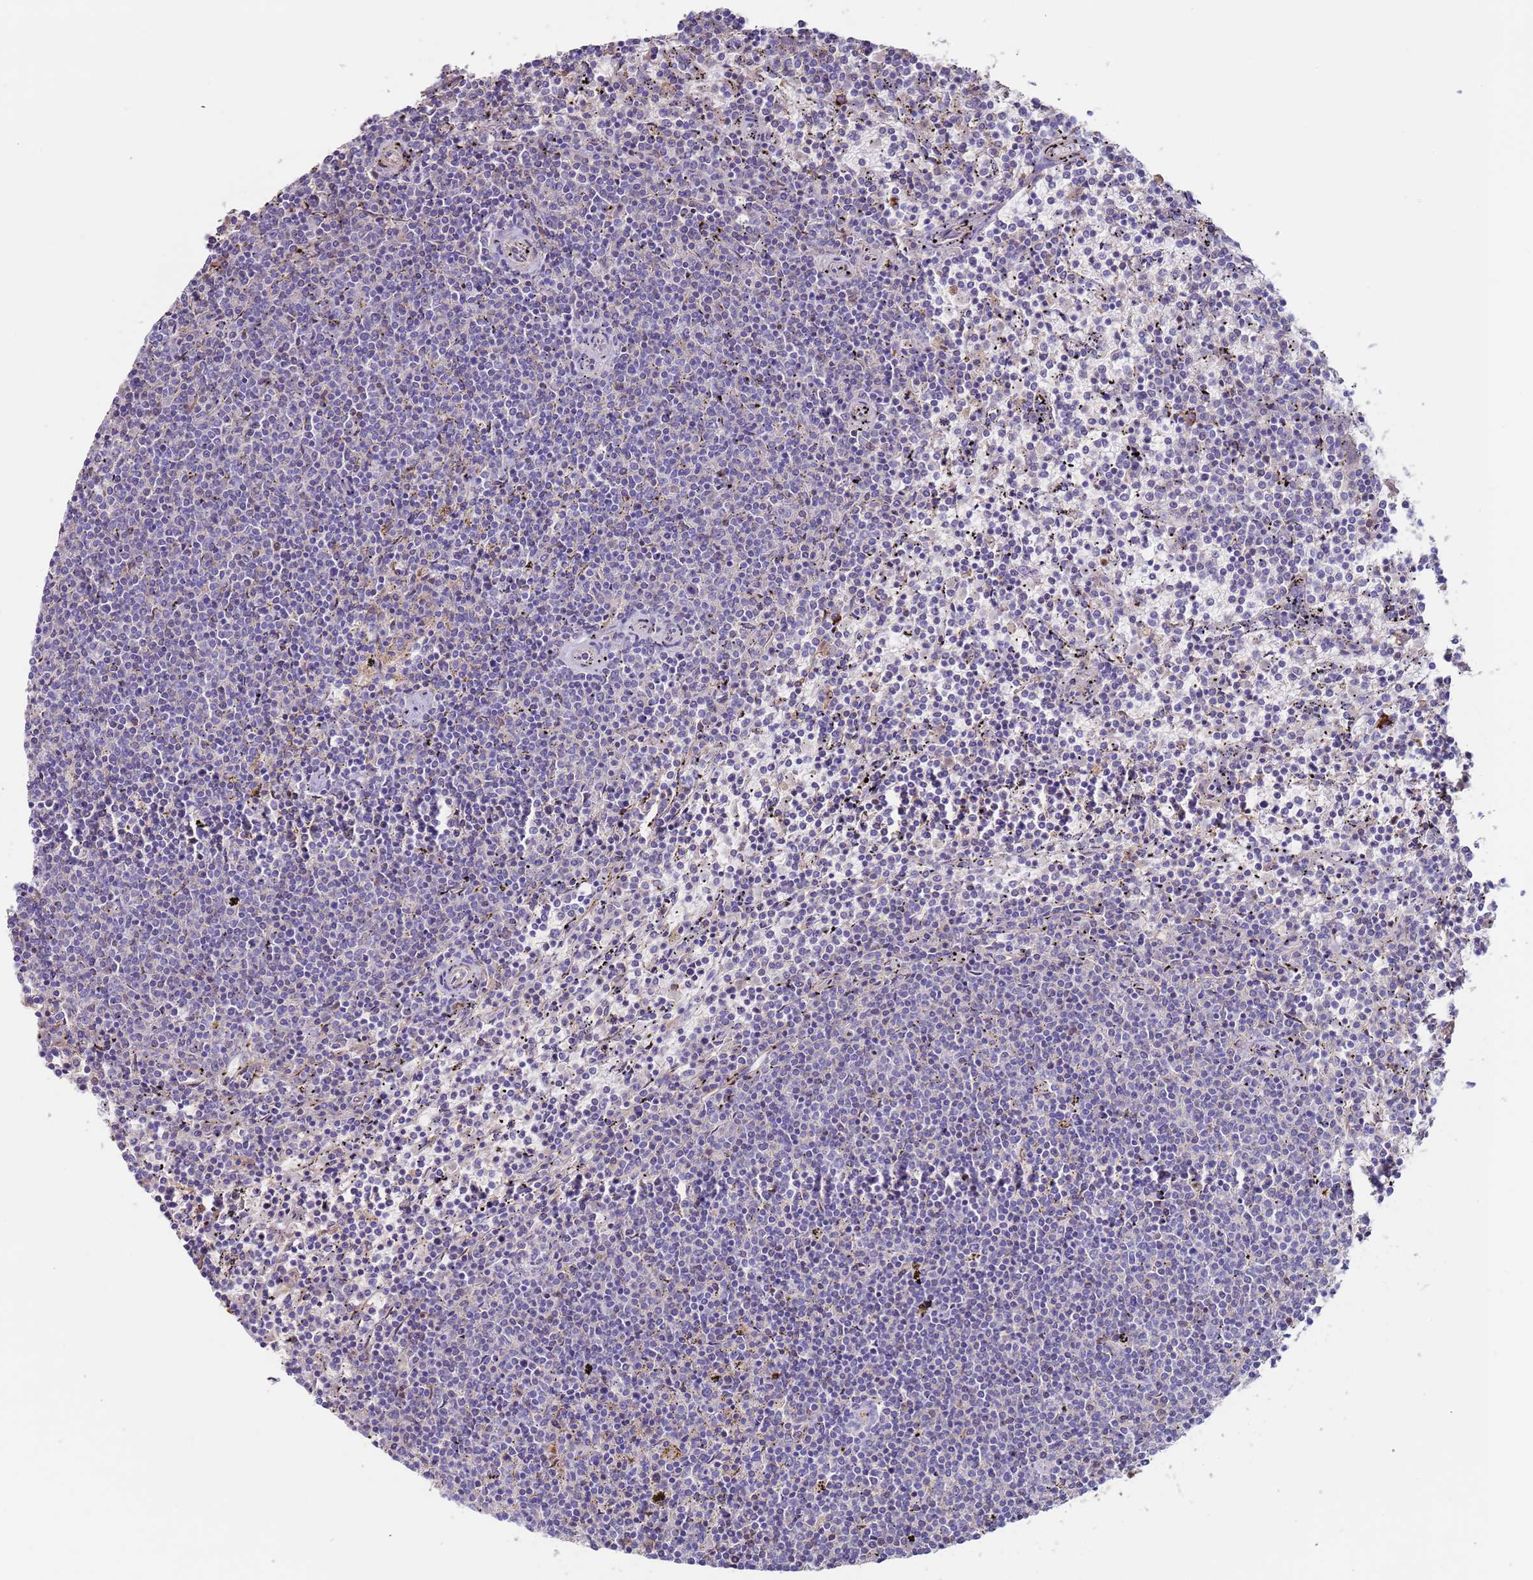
{"staining": {"intensity": "negative", "quantity": "none", "location": "none"}, "tissue": "lymphoma", "cell_type": "Tumor cells", "image_type": "cancer", "snomed": [{"axis": "morphology", "description": "Malignant lymphoma, non-Hodgkin's type, Low grade"}, {"axis": "topography", "description": "Spleen"}], "caption": "The image reveals no significant expression in tumor cells of malignant lymphoma, non-Hodgkin's type (low-grade).", "gene": "CYSLTR2", "patient": {"sex": "female", "age": 50}}